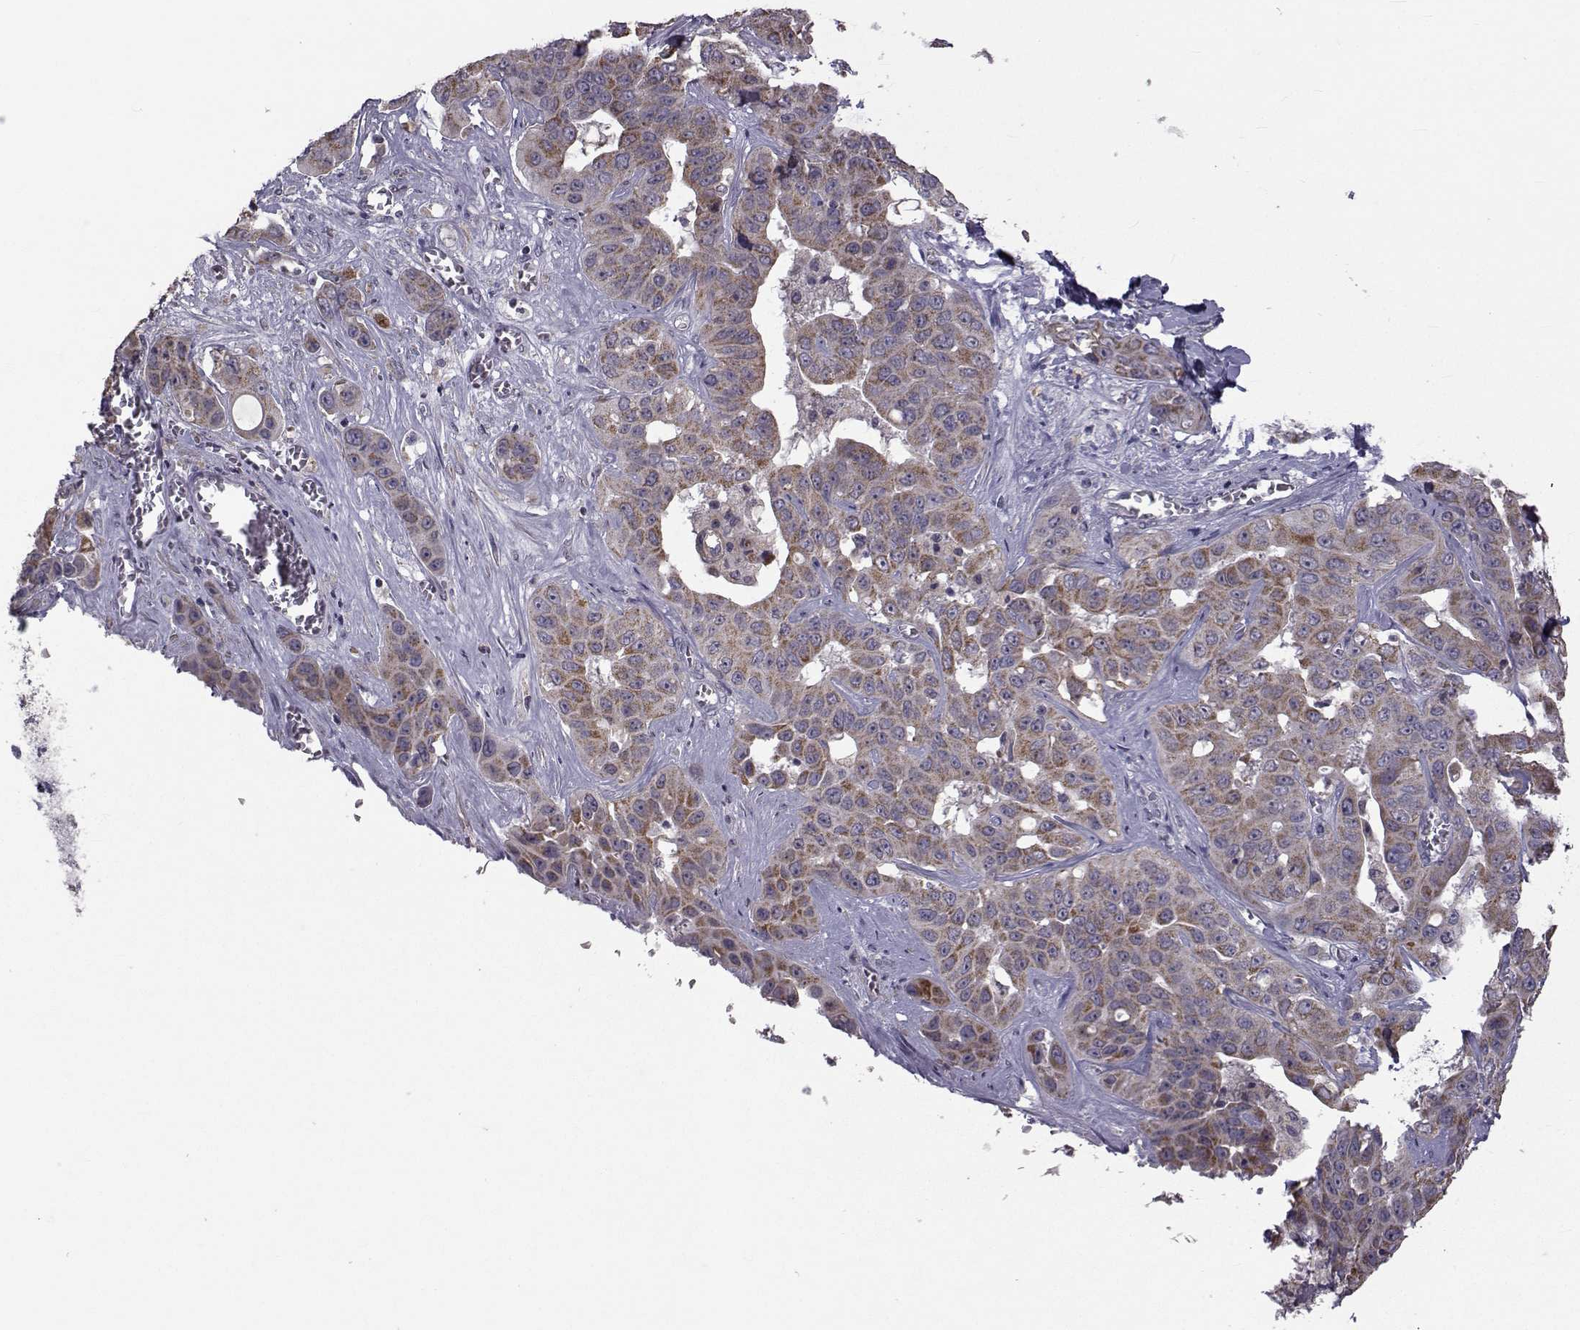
{"staining": {"intensity": "strong", "quantity": ">75%", "location": "cytoplasmic/membranous"}, "tissue": "liver cancer", "cell_type": "Tumor cells", "image_type": "cancer", "snomed": [{"axis": "morphology", "description": "Cholangiocarcinoma"}, {"axis": "topography", "description": "Liver"}], "caption": "Immunohistochemical staining of human liver cancer (cholangiocarcinoma) exhibits high levels of strong cytoplasmic/membranous expression in about >75% of tumor cells.", "gene": "FDXR", "patient": {"sex": "female", "age": 52}}